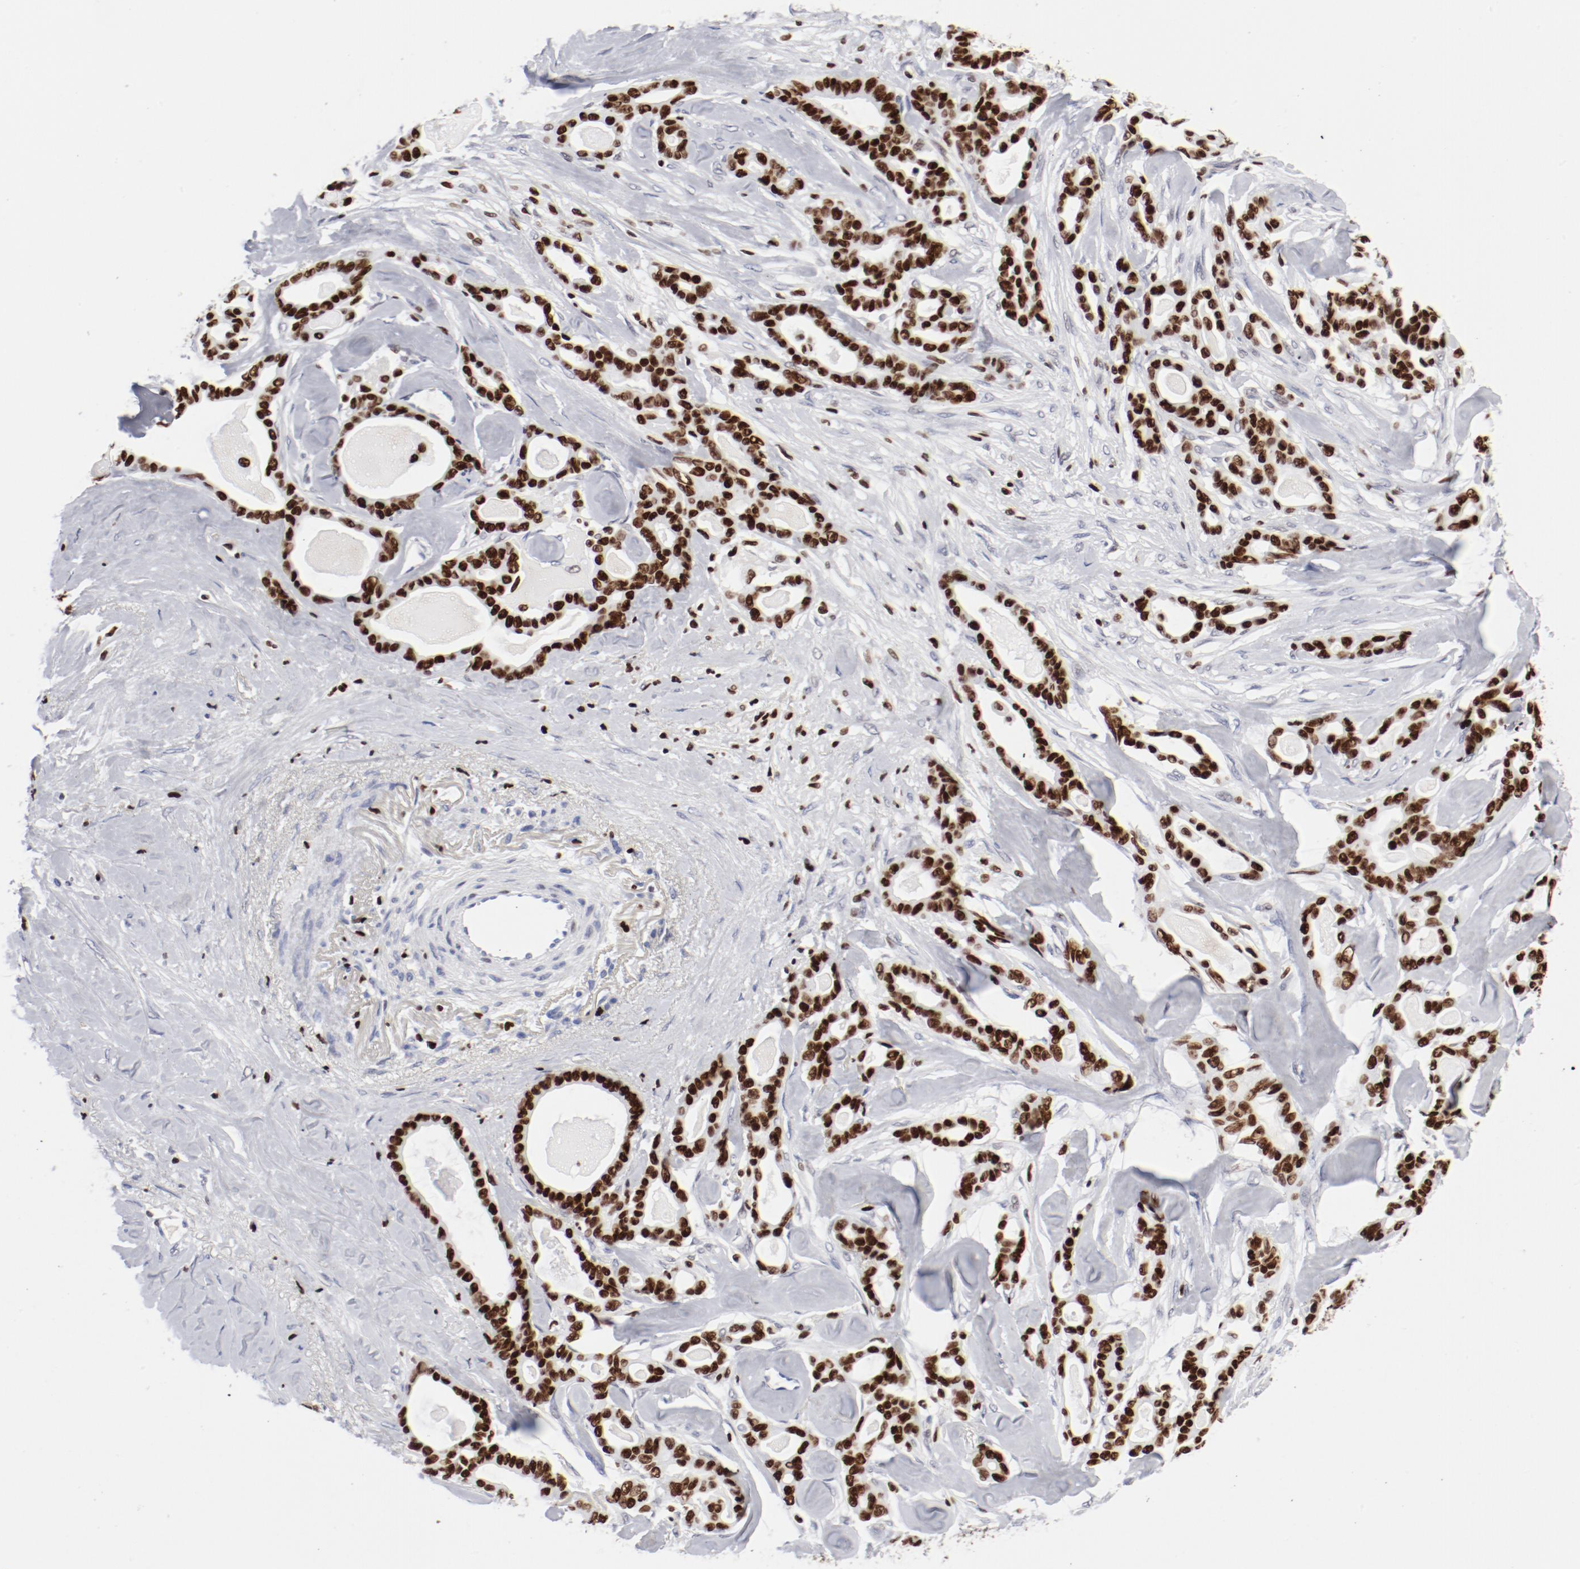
{"staining": {"intensity": "strong", "quantity": ">75%", "location": "nuclear"}, "tissue": "pancreatic cancer", "cell_type": "Tumor cells", "image_type": "cancer", "snomed": [{"axis": "morphology", "description": "Adenocarcinoma, NOS"}, {"axis": "topography", "description": "Pancreas"}], "caption": "IHC (DAB) staining of pancreatic cancer (adenocarcinoma) exhibits strong nuclear protein positivity in about >75% of tumor cells. The staining was performed using DAB, with brown indicating positive protein expression. Nuclei are stained blue with hematoxylin.", "gene": "SMARCC2", "patient": {"sex": "male", "age": 63}}